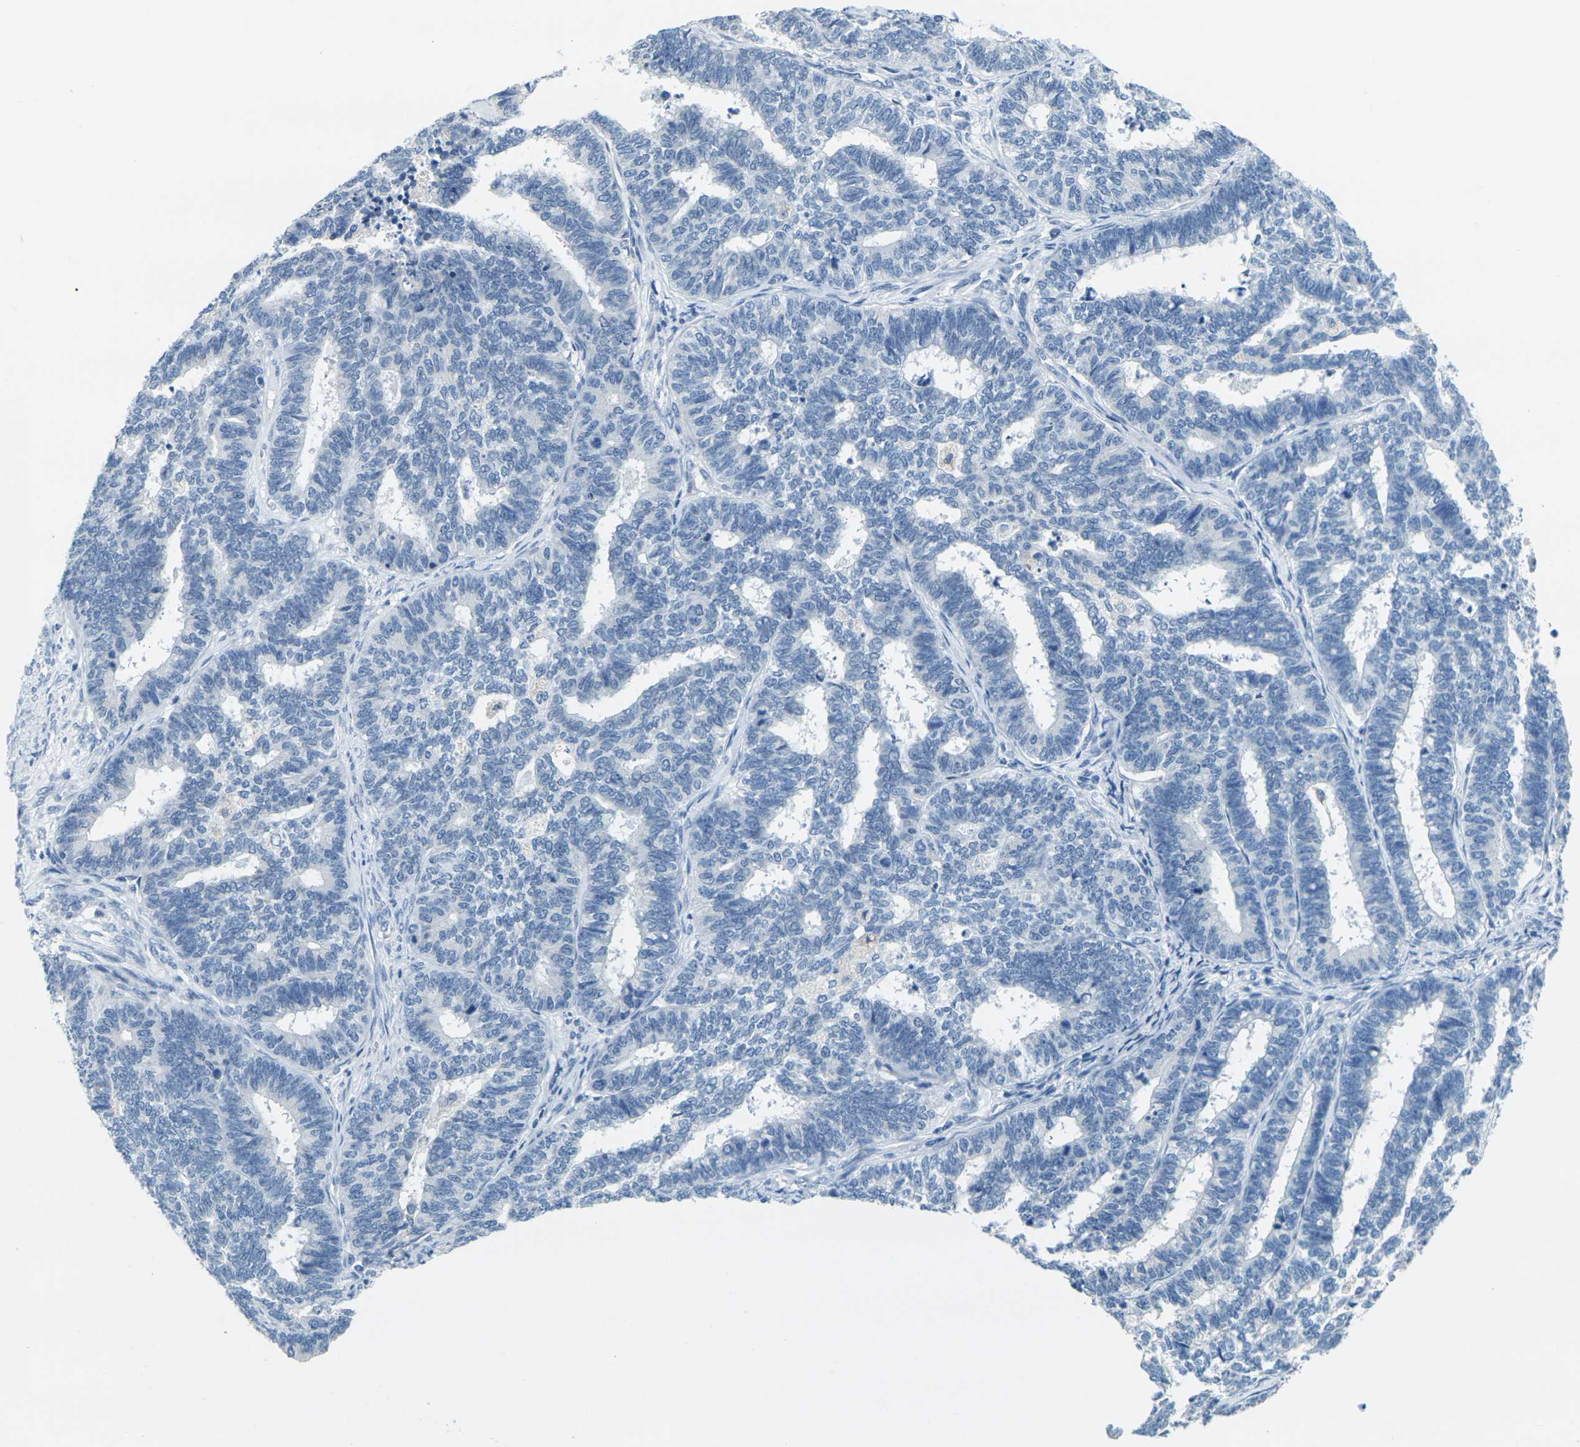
{"staining": {"intensity": "negative", "quantity": "none", "location": "none"}, "tissue": "endometrial cancer", "cell_type": "Tumor cells", "image_type": "cancer", "snomed": [{"axis": "morphology", "description": "Adenocarcinoma, NOS"}, {"axis": "topography", "description": "Endometrium"}], "caption": "Adenocarcinoma (endometrial) stained for a protein using immunohistochemistry demonstrates no positivity tumor cells.", "gene": "GPR15", "patient": {"sex": "female", "age": 70}}